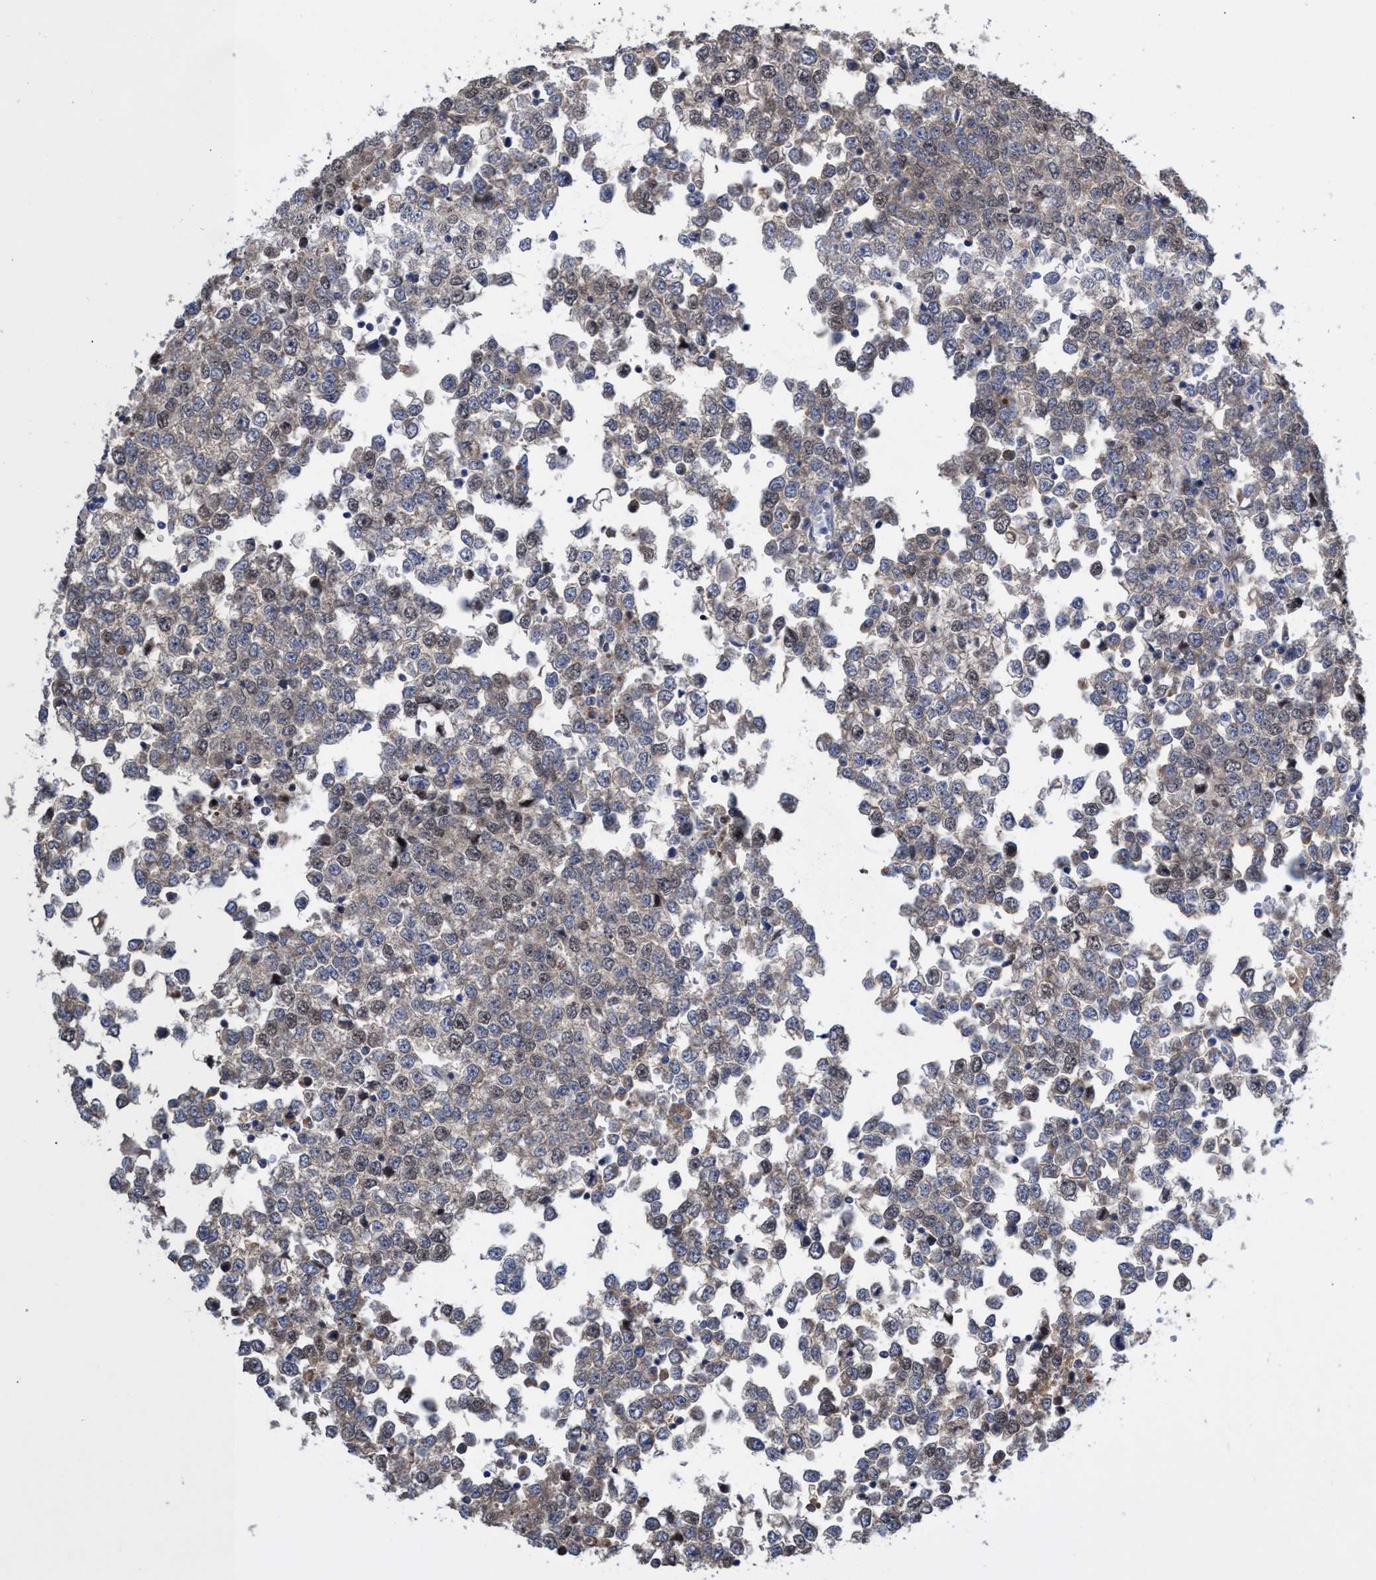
{"staining": {"intensity": "weak", "quantity": "<25%", "location": "cytoplasmic/membranous"}, "tissue": "testis cancer", "cell_type": "Tumor cells", "image_type": "cancer", "snomed": [{"axis": "morphology", "description": "Seminoma, NOS"}, {"axis": "topography", "description": "Testis"}], "caption": "High power microscopy image of an IHC photomicrograph of testis seminoma, revealing no significant staining in tumor cells. (DAB (3,3'-diaminobenzidine) IHC with hematoxylin counter stain).", "gene": "SVEP1", "patient": {"sex": "male", "age": 65}}